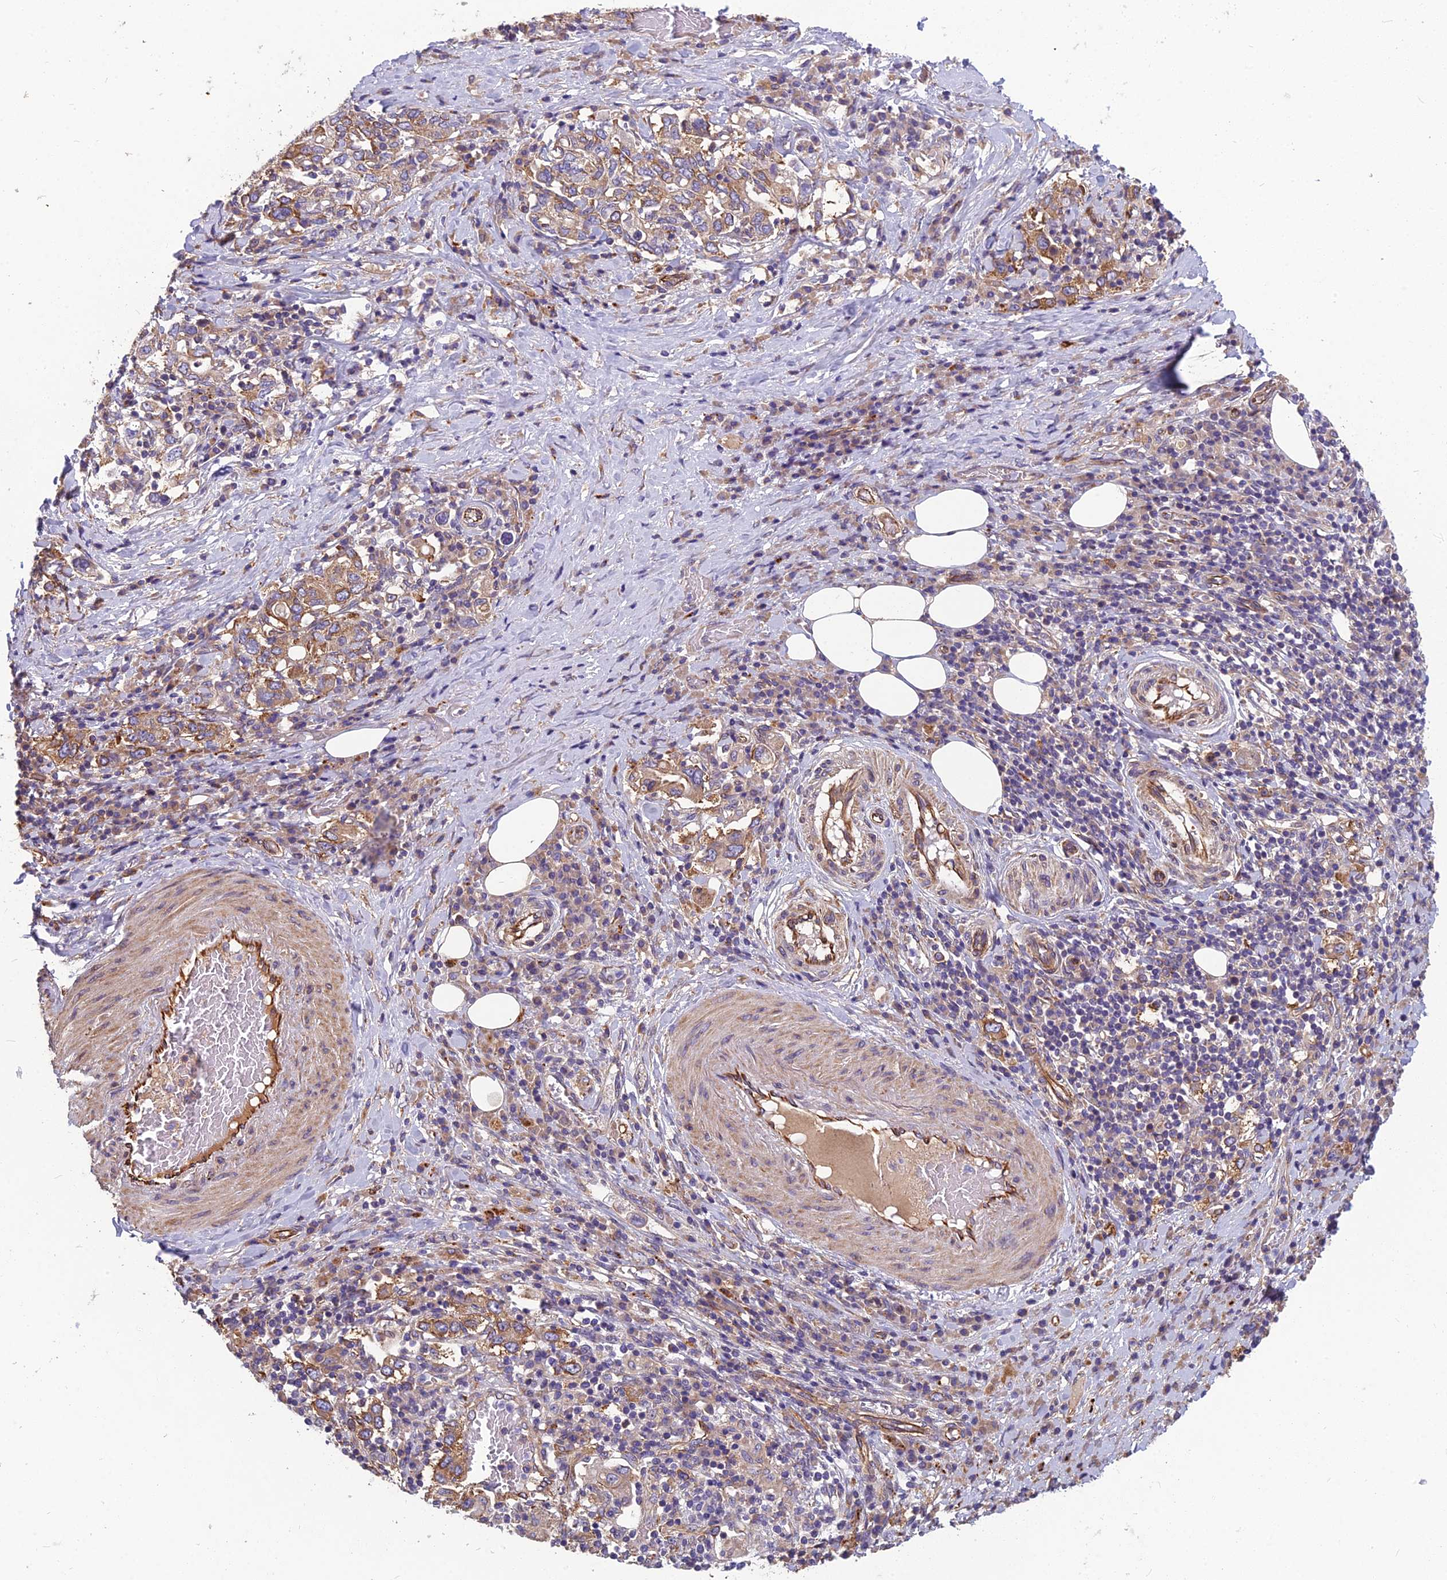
{"staining": {"intensity": "moderate", "quantity": "25%-75%", "location": "cytoplasmic/membranous"}, "tissue": "stomach cancer", "cell_type": "Tumor cells", "image_type": "cancer", "snomed": [{"axis": "morphology", "description": "Adenocarcinoma, NOS"}, {"axis": "topography", "description": "Stomach, upper"}, {"axis": "topography", "description": "Stomach"}], "caption": "Stomach cancer (adenocarcinoma) tissue exhibits moderate cytoplasmic/membranous positivity in approximately 25%-75% of tumor cells, visualized by immunohistochemistry.", "gene": "SPDL1", "patient": {"sex": "male", "age": 62}}